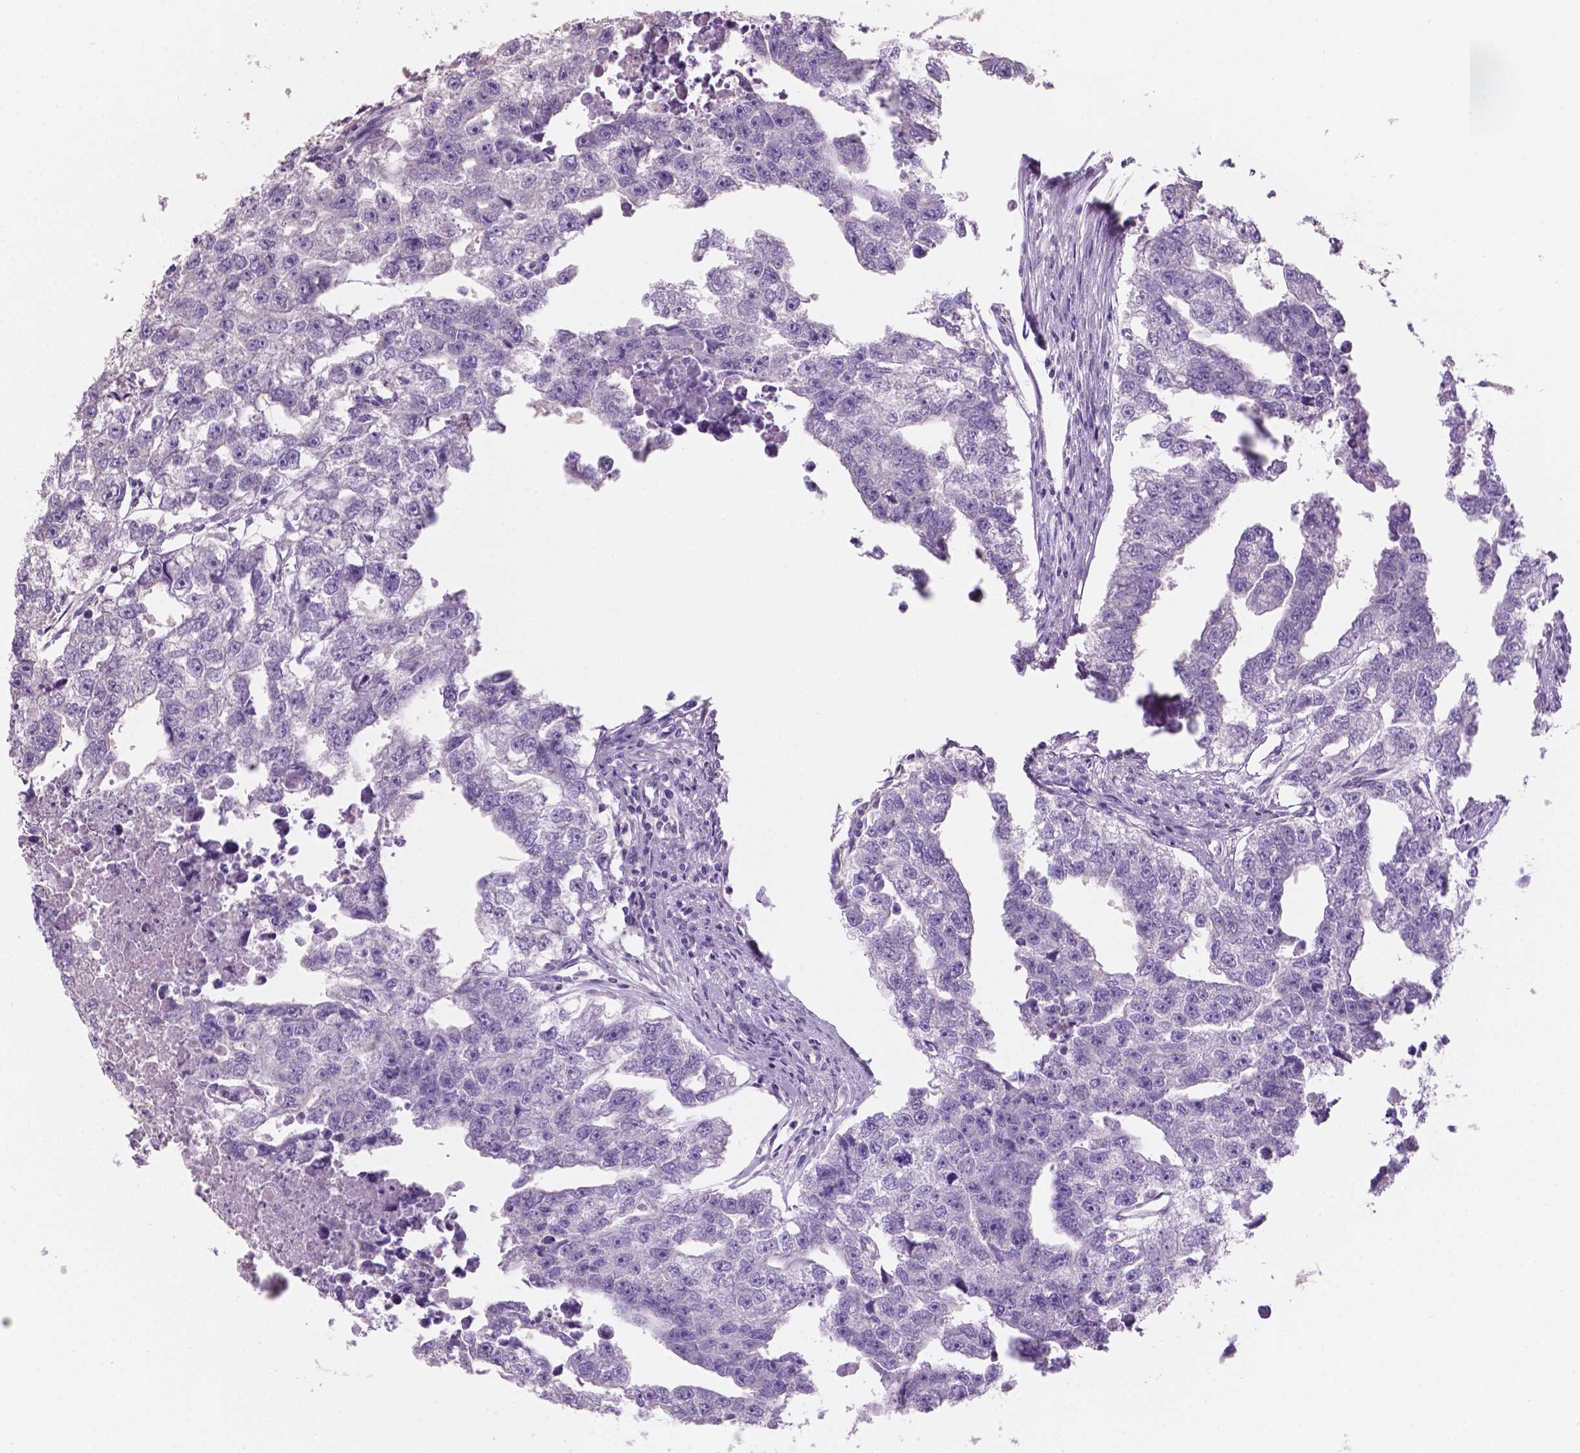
{"staining": {"intensity": "negative", "quantity": "none", "location": "none"}, "tissue": "testis cancer", "cell_type": "Tumor cells", "image_type": "cancer", "snomed": [{"axis": "morphology", "description": "Carcinoma, Embryonal, NOS"}, {"axis": "morphology", "description": "Teratoma, malignant, NOS"}, {"axis": "topography", "description": "Testis"}], "caption": "Testis cancer was stained to show a protein in brown. There is no significant expression in tumor cells.", "gene": "SBSN", "patient": {"sex": "male", "age": 44}}